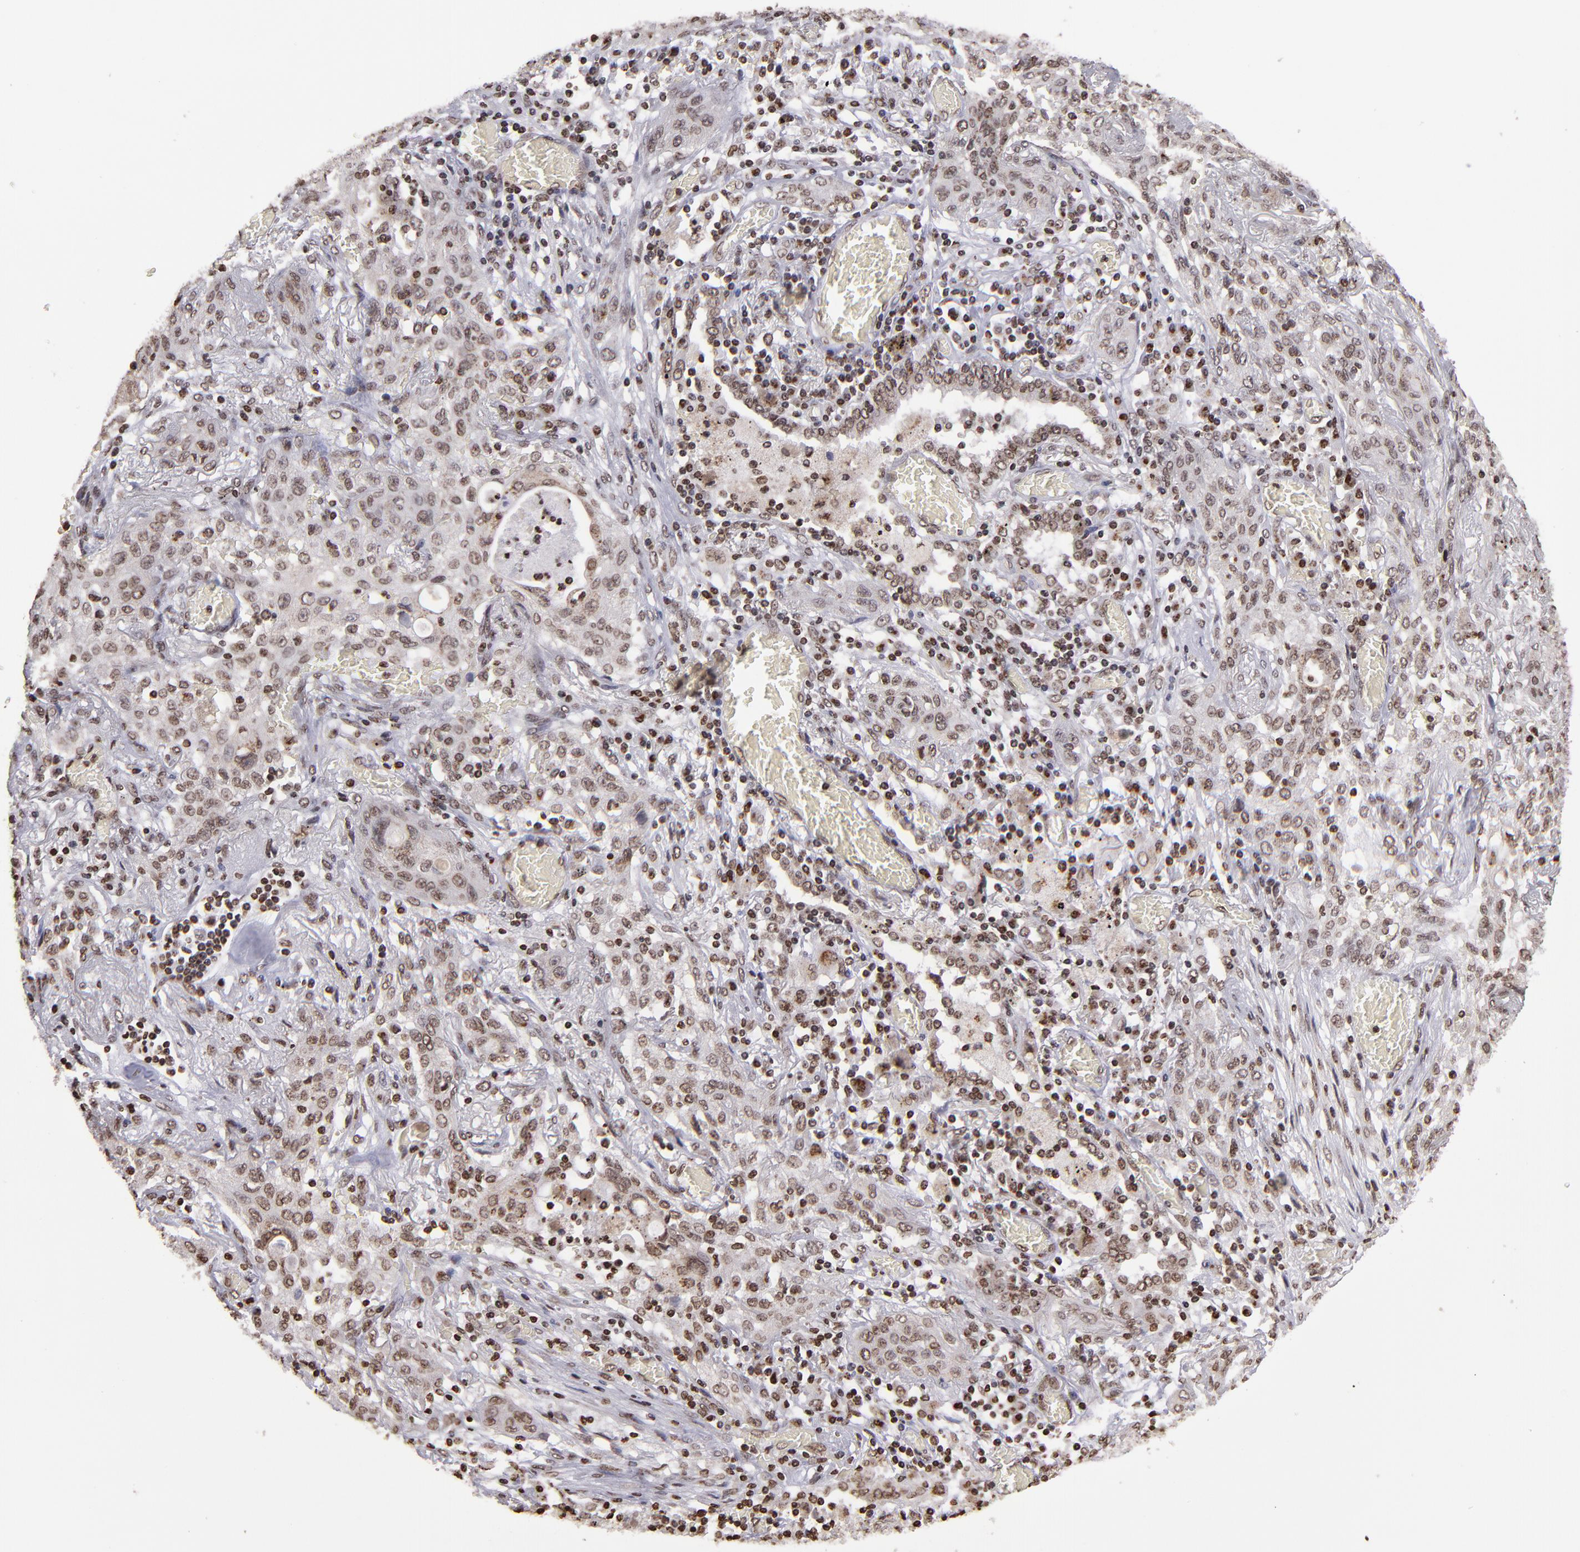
{"staining": {"intensity": "moderate", "quantity": ">75%", "location": "cytoplasmic/membranous,nuclear"}, "tissue": "lung cancer", "cell_type": "Tumor cells", "image_type": "cancer", "snomed": [{"axis": "morphology", "description": "Squamous cell carcinoma, NOS"}, {"axis": "topography", "description": "Lung"}], "caption": "Squamous cell carcinoma (lung) tissue displays moderate cytoplasmic/membranous and nuclear positivity in about >75% of tumor cells (Brightfield microscopy of DAB IHC at high magnification).", "gene": "CSDC2", "patient": {"sex": "female", "age": 47}}